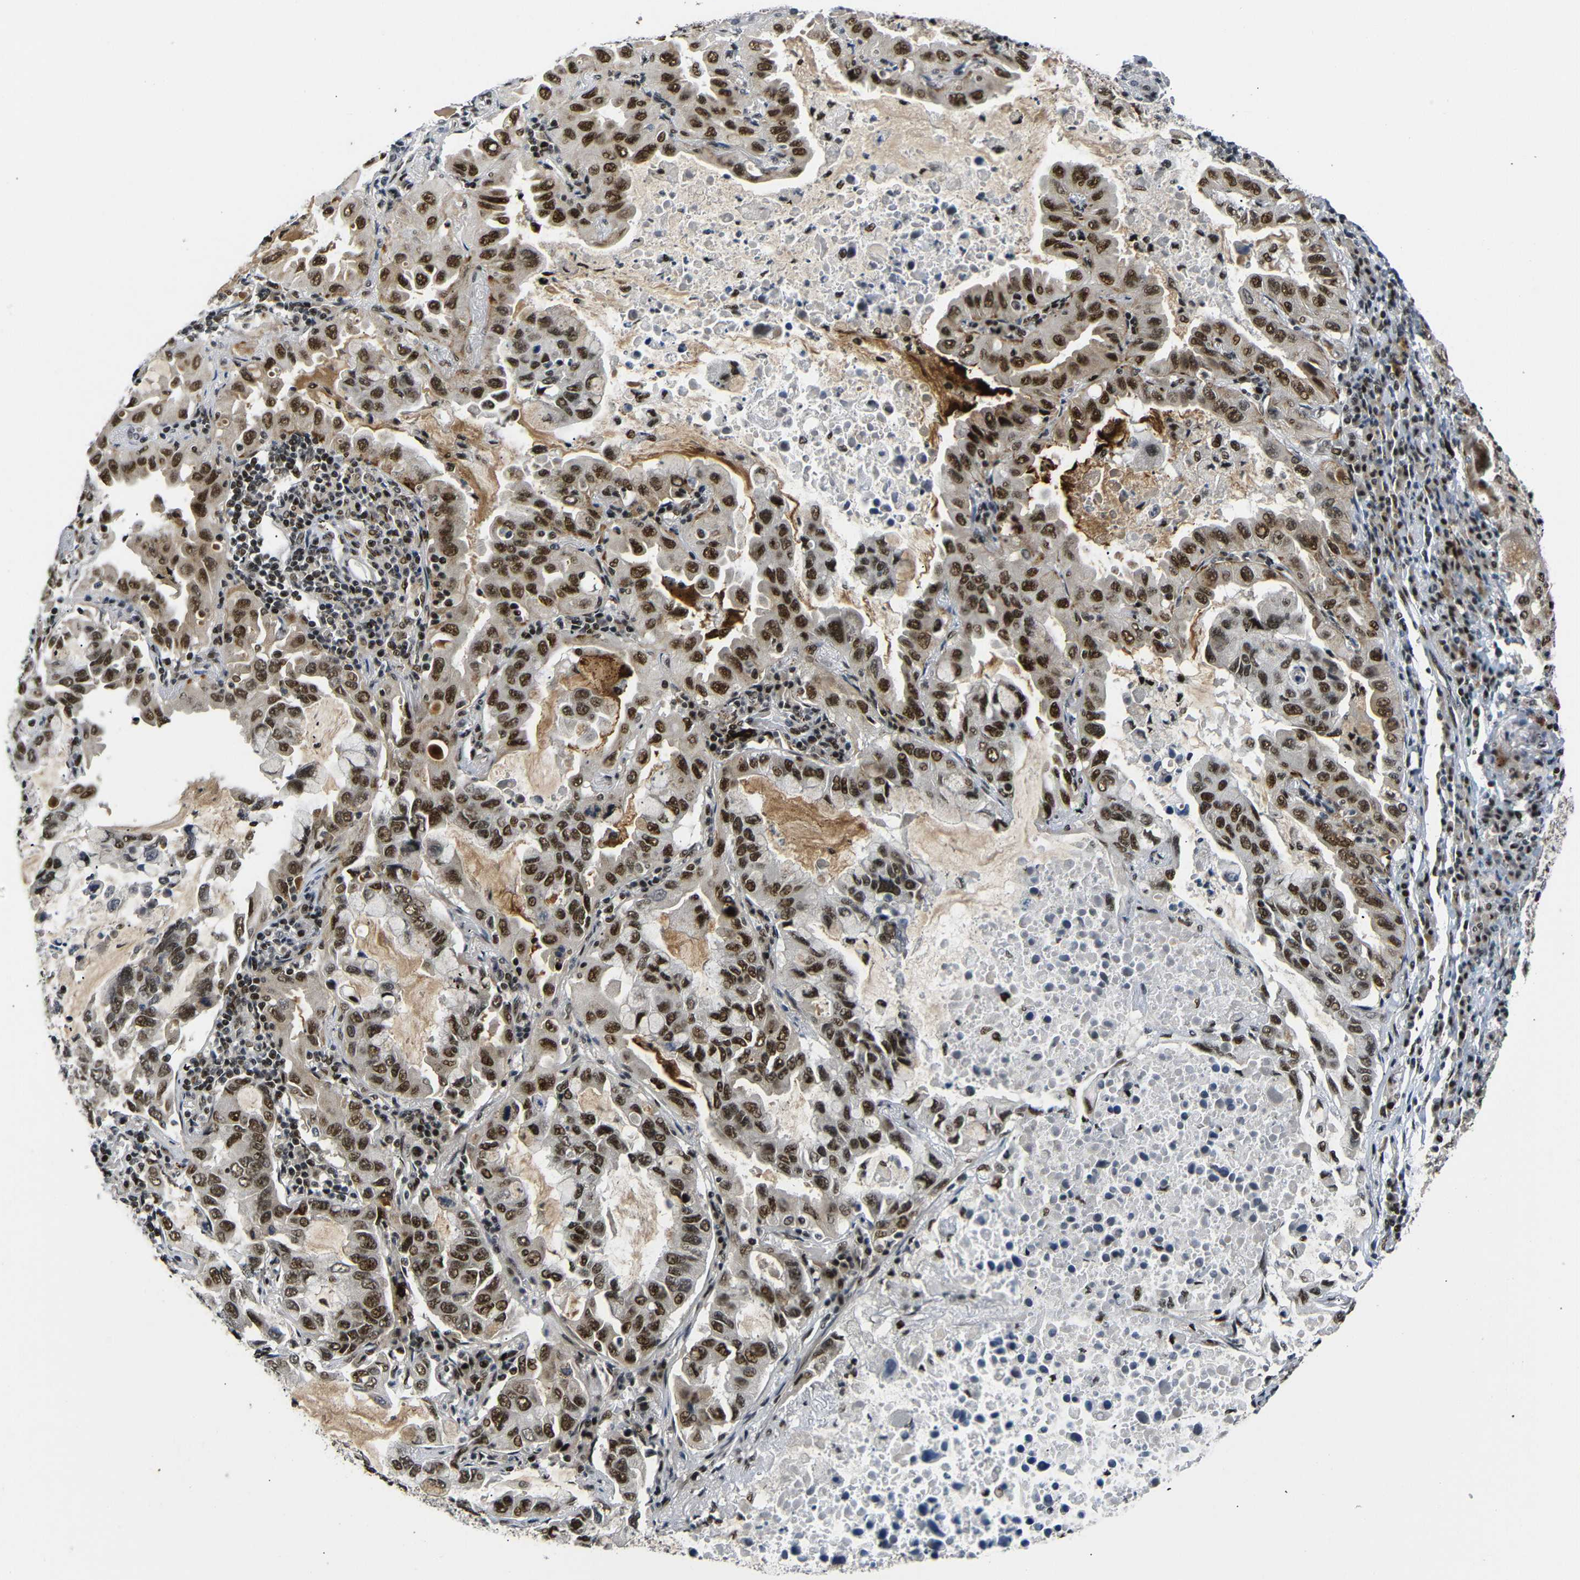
{"staining": {"intensity": "strong", "quantity": ">75%", "location": "nuclear"}, "tissue": "lung cancer", "cell_type": "Tumor cells", "image_type": "cancer", "snomed": [{"axis": "morphology", "description": "Adenocarcinoma, NOS"}, {"axis": "topography", "description": "Lung"}], "caption": "There is high levels of strong nuclear positivity in tumor cells of lung cancer, as demonstrated by immunohistochemical staining (brown color).", "gene": "SETDB2", "patient": {"sex": "male", "age": 64}}